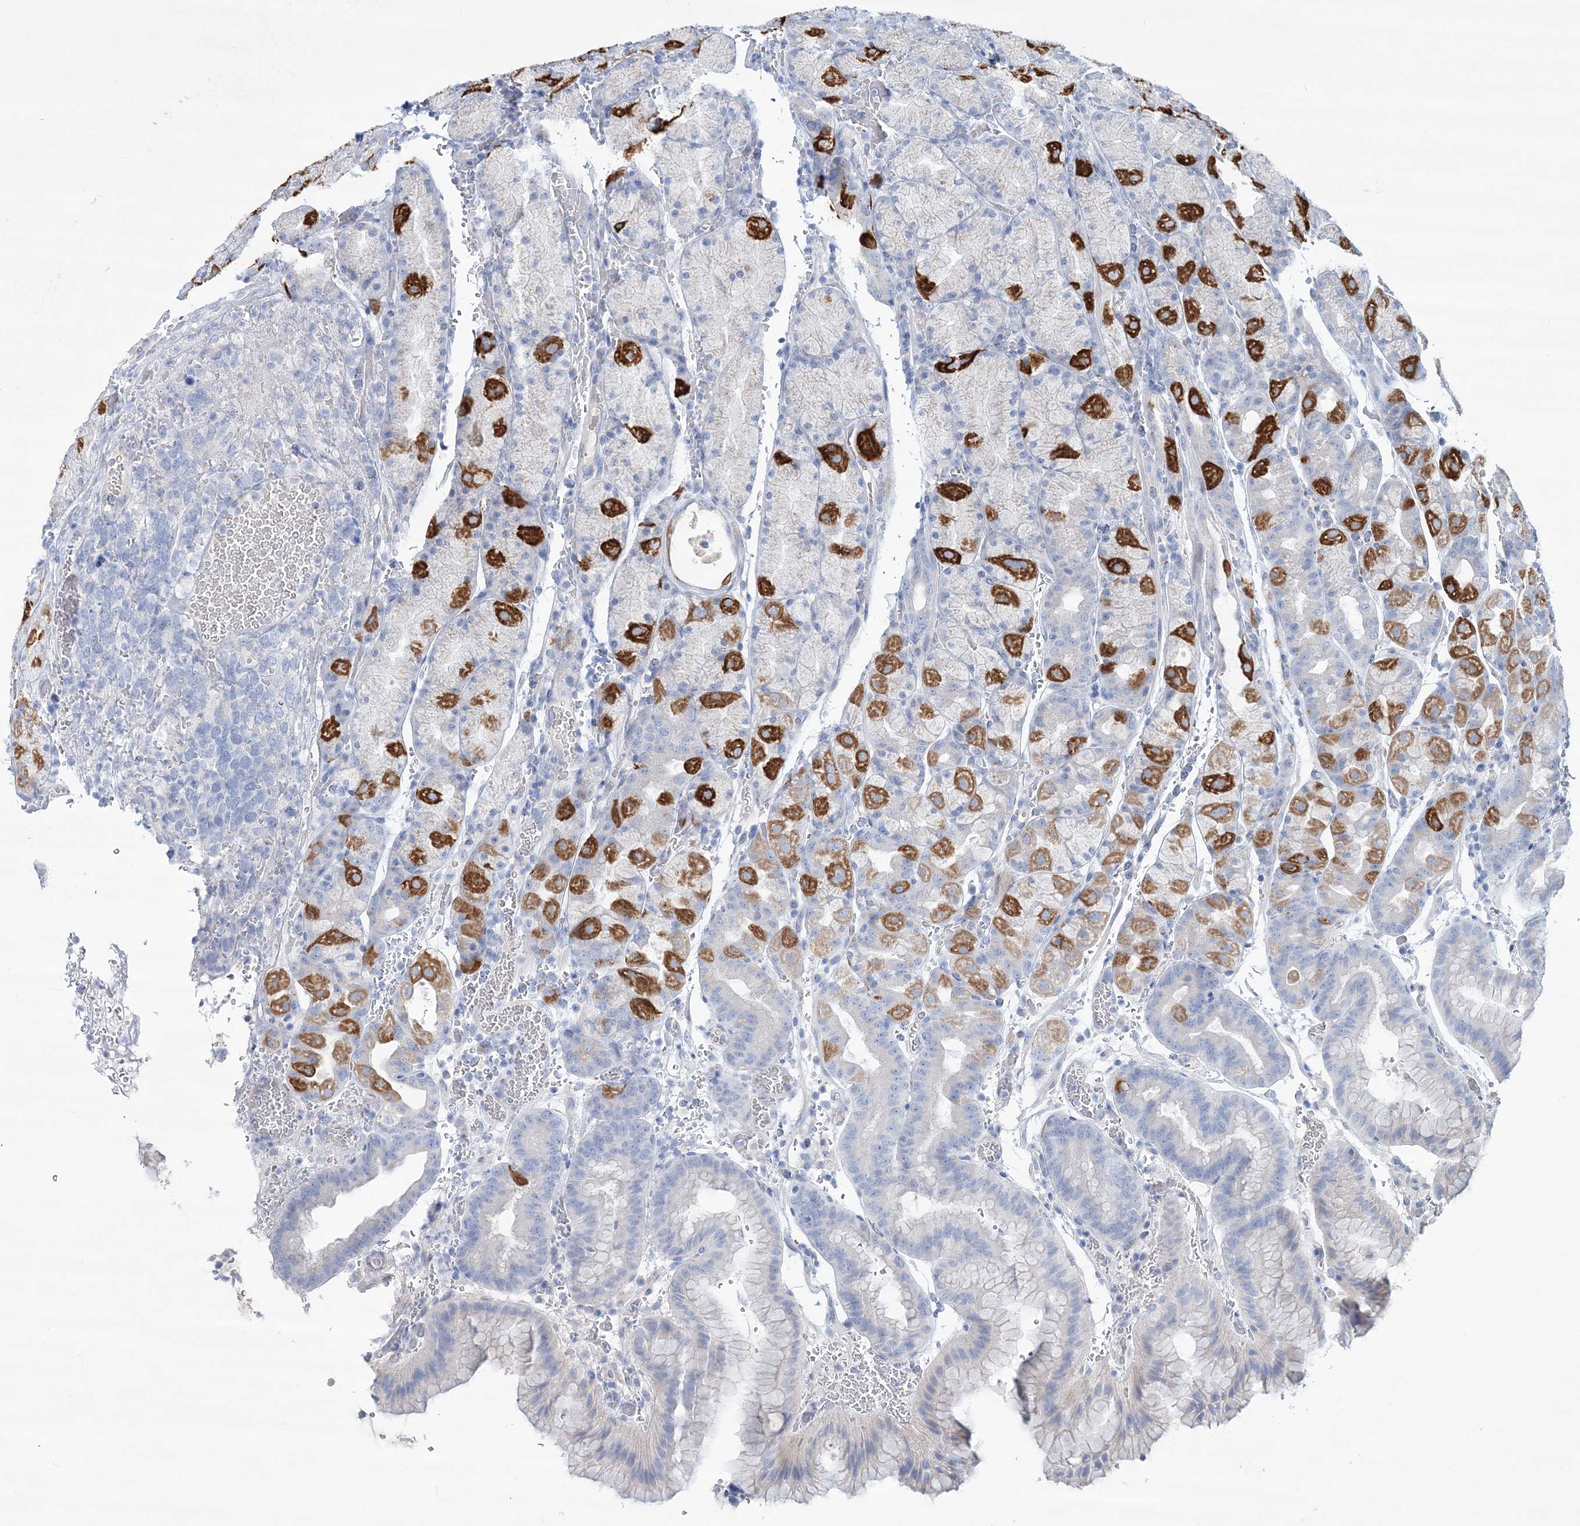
{"staining": {"intensity": "strong", "quantity": "25%-75%", "location": "cytoplasmic/membranous"}, "tissue": "stomach", "cell_type": "Glandular cells", "image_type": "normal", "snomed": [{"axis": "morphology", "description": "Normal tissue, NOS"}, {"axis": "morphology", "description": "Carcinoid, malignant, NOS"}, {"axis": "topography", "description": "Stomach, upper"}], "caption": "Immunohistochemical staining of benign stomach displays strong cytoplasmic/membranous protein staining in approximately 25%-75% of glandular cells.", "gene": "ADGRL1", "patient": {"sex": "male", "age": 39}}